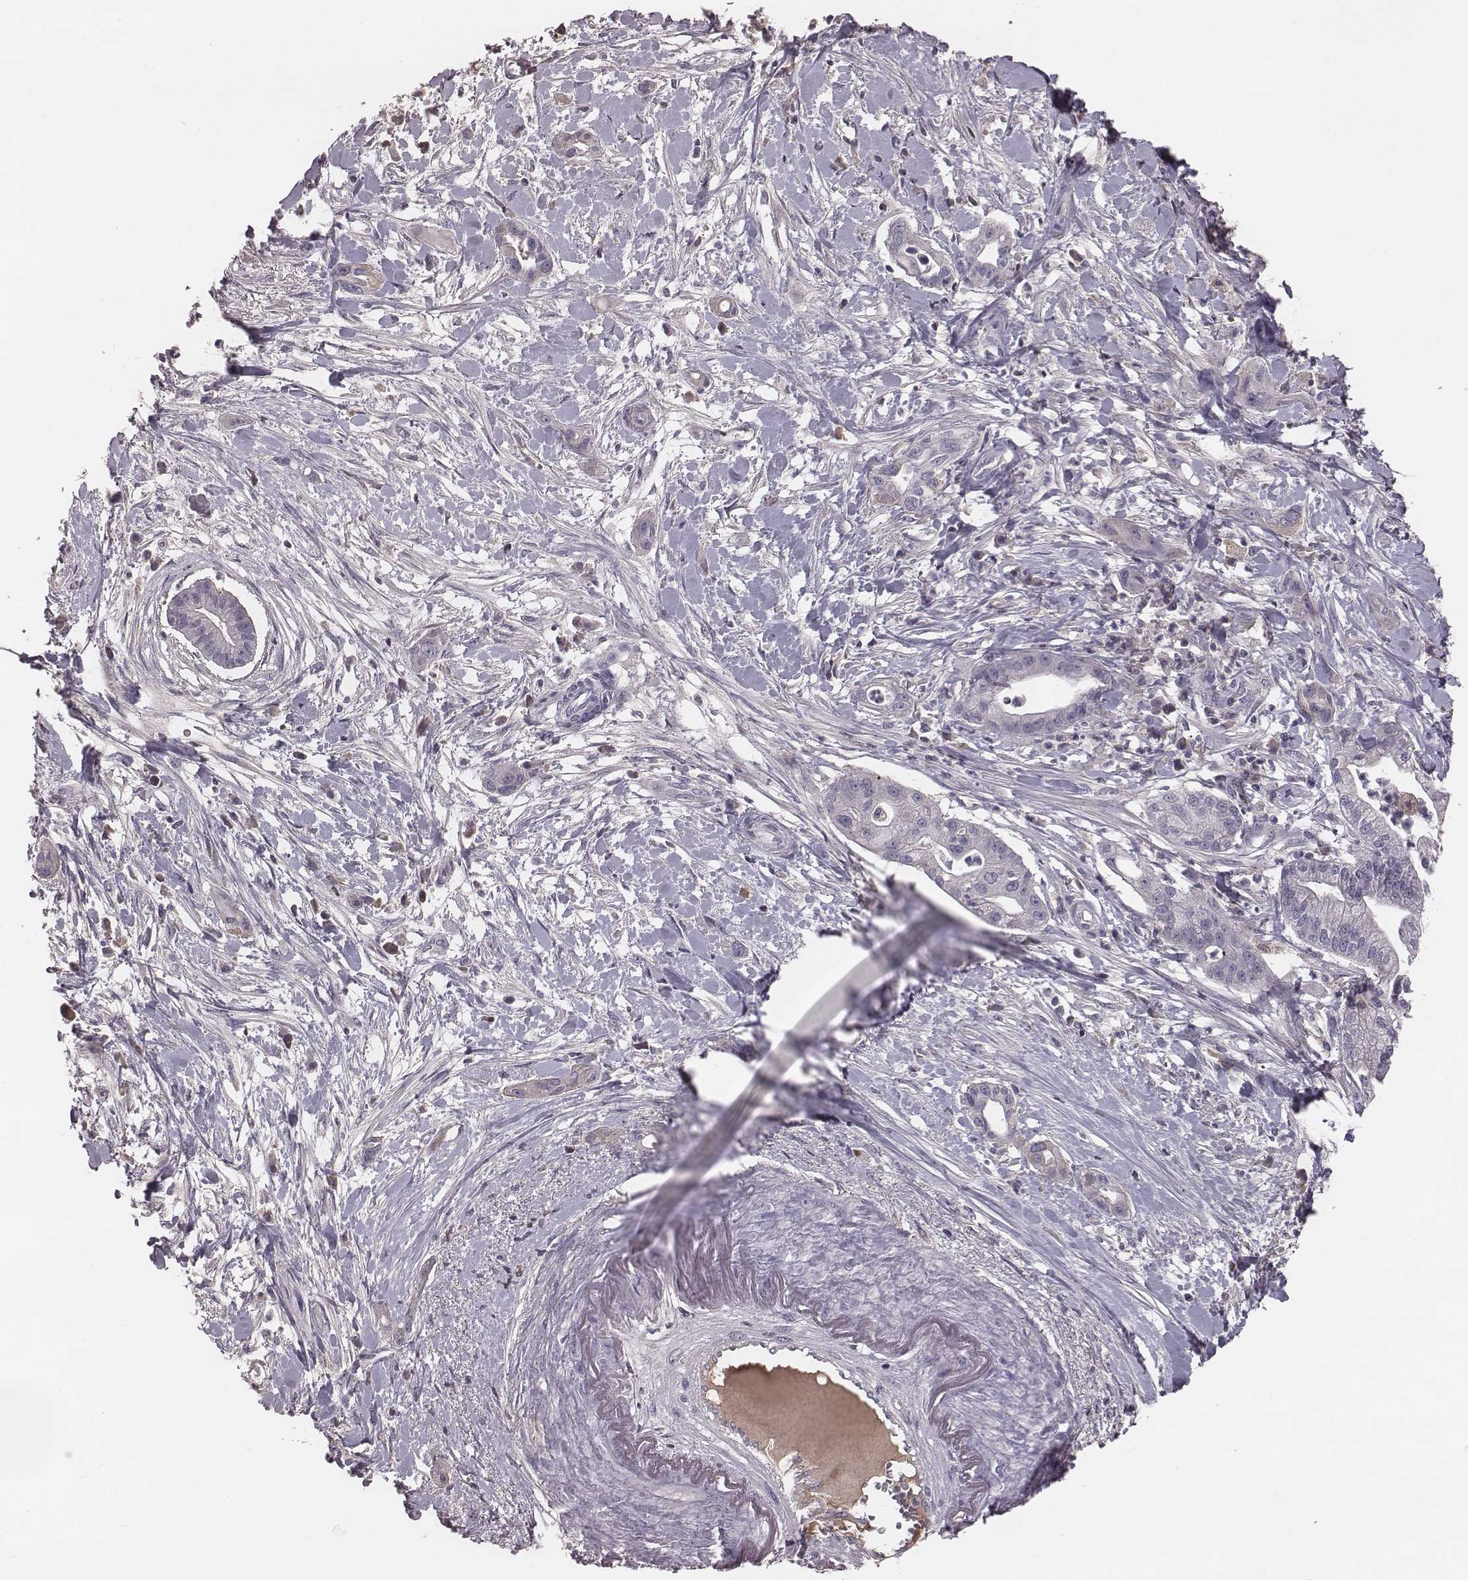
{"staining": {"intensity": "negative", "quantity": "none", "location": "none"}, "tissue": "pancreatic cancer", "cell_type": "Tumor cells", "image_type": "cancer", "snomed": [{"axis": "morphology", "description": "Normal tissue, NOS"}, {"axis": "morphology", "description": "Adenocarcinoma, NOS"}, {"axis": "topography", "description": "Lymph node"}, {"axis": "topography", "description": "Pancreas"}], "caption": "A micrograph of pancreatic cancer (adenocarcinoma) stained for a protein demonstrates no brown staining in tumor cells.", "gene": "SMIM24", "patient": {"sex": "female", "age": 58}}